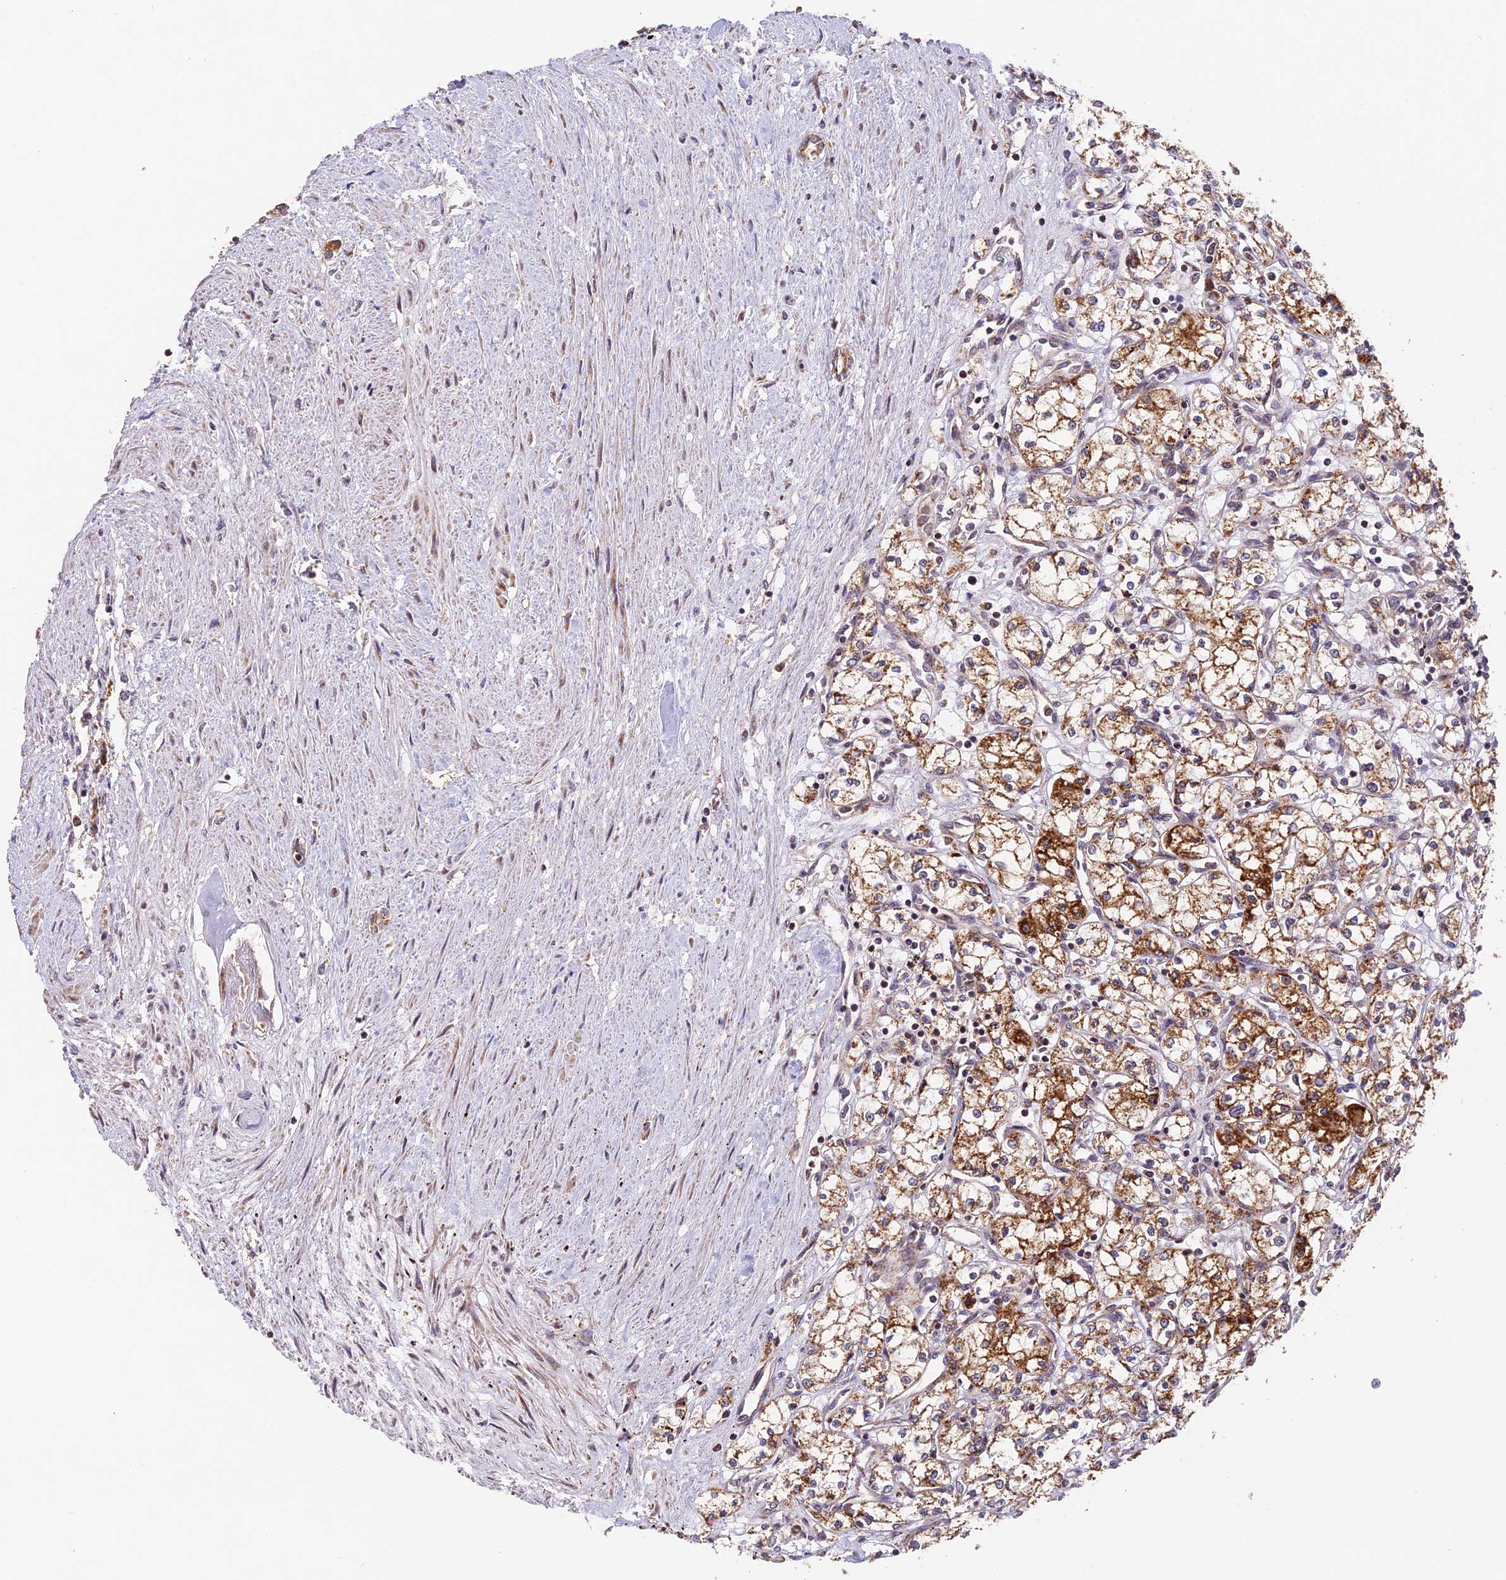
{"staining": {"intensity": "moderate", "quantity": ">75%", "location": "cytoplasmic/membranous"}, "tissue": "renal cancer", "cell_type": "Tumor cells", "image_type": "cancer", "snomed": [{"axis": "morphology", "description": "Adenocarcinoma, NOS"}, {"axis": "topography", "description": "Kidney"}], "caption": "Protein staining of renal cancer tissue demonstrates moderate cytoplasmic/membranous expression in about >75% of tumor cells.", "gene": "MNS1", "patient": {"sex": "male", "age": 59}}